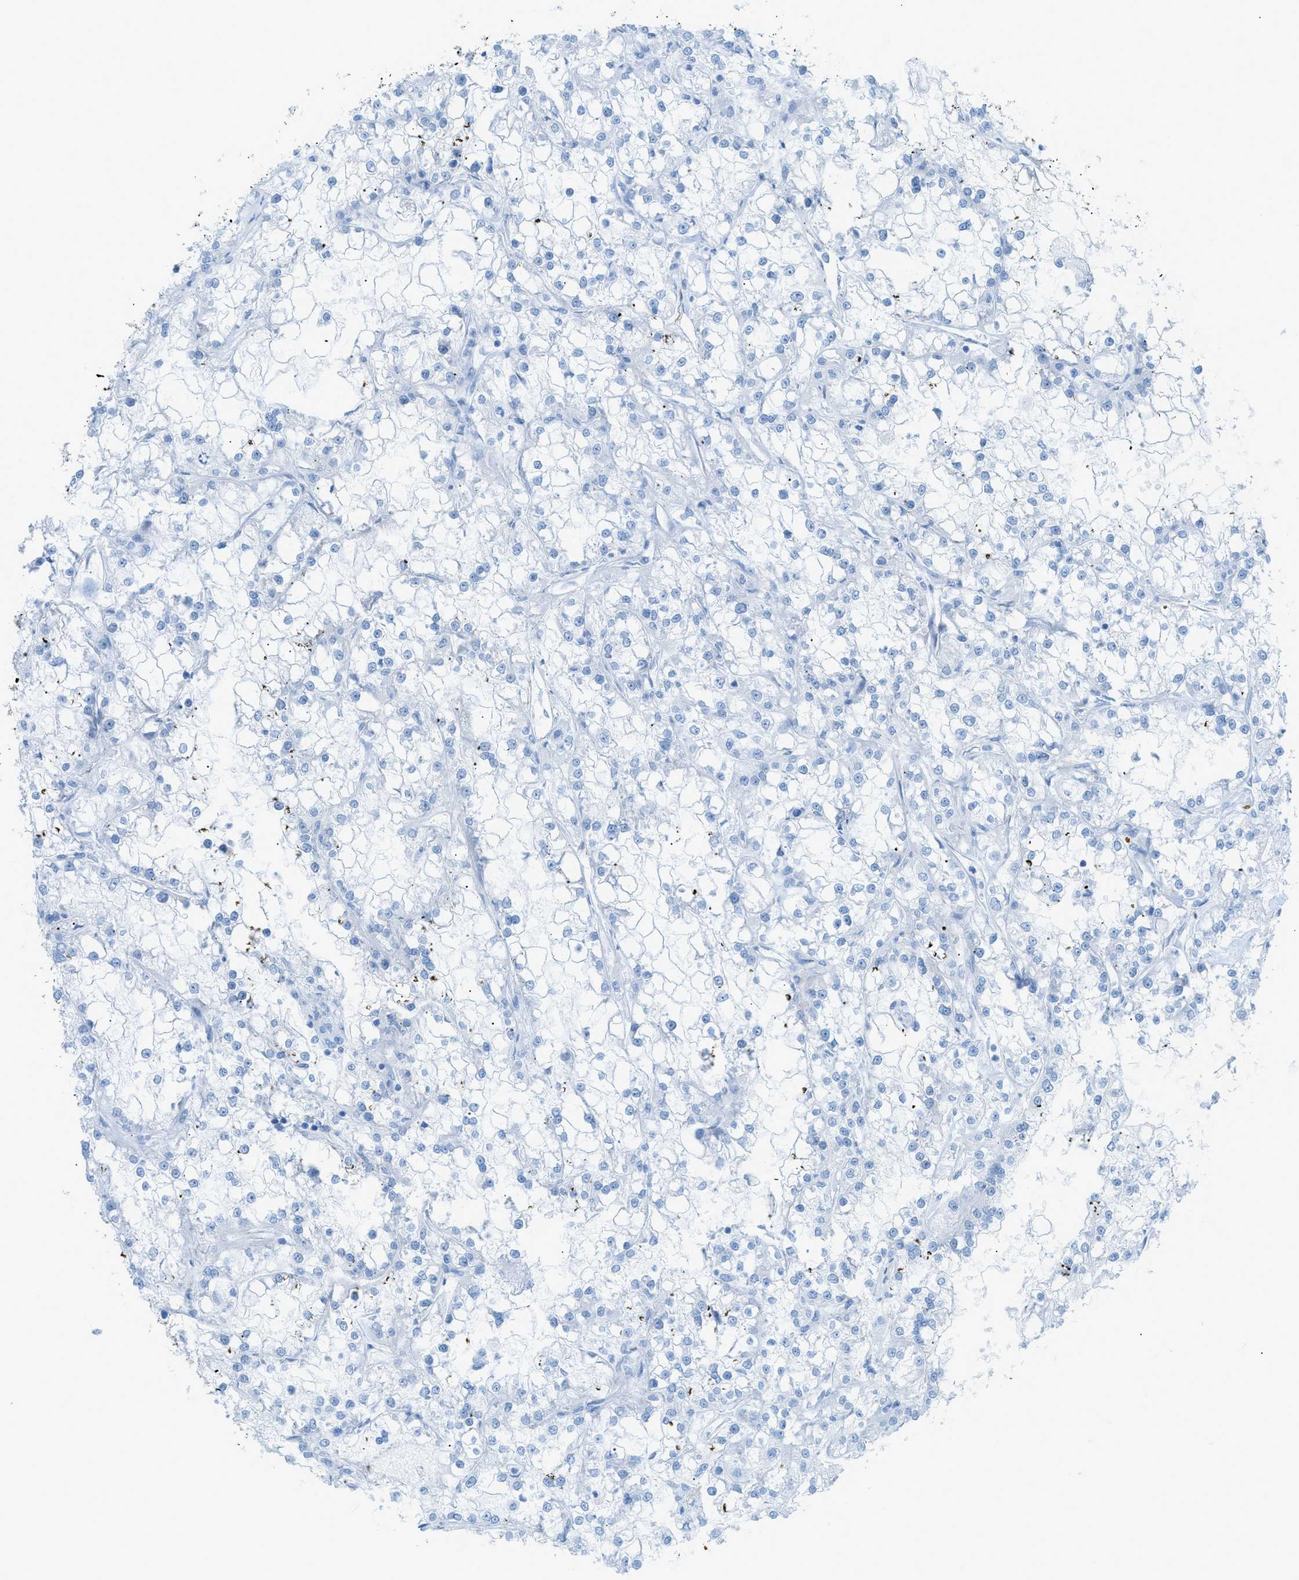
{"staining": {"intensity": "negative", "quantity": "none", "location": "none"}, "tissue": "renal cancer", "cell_type": "Tumor cells", "image_type": "cancer", "snomed": [{"axis": "morphology", "description": "Adenocarcinoma, NOS"}, {"axis": "topography", "description": "Kidney"}], "caption": "This is an IHC histopathology image of renal cancer. There is no expression in tumor cells.", "gene": "MYH11", "patient": {"sex": "female", "age": 52}}